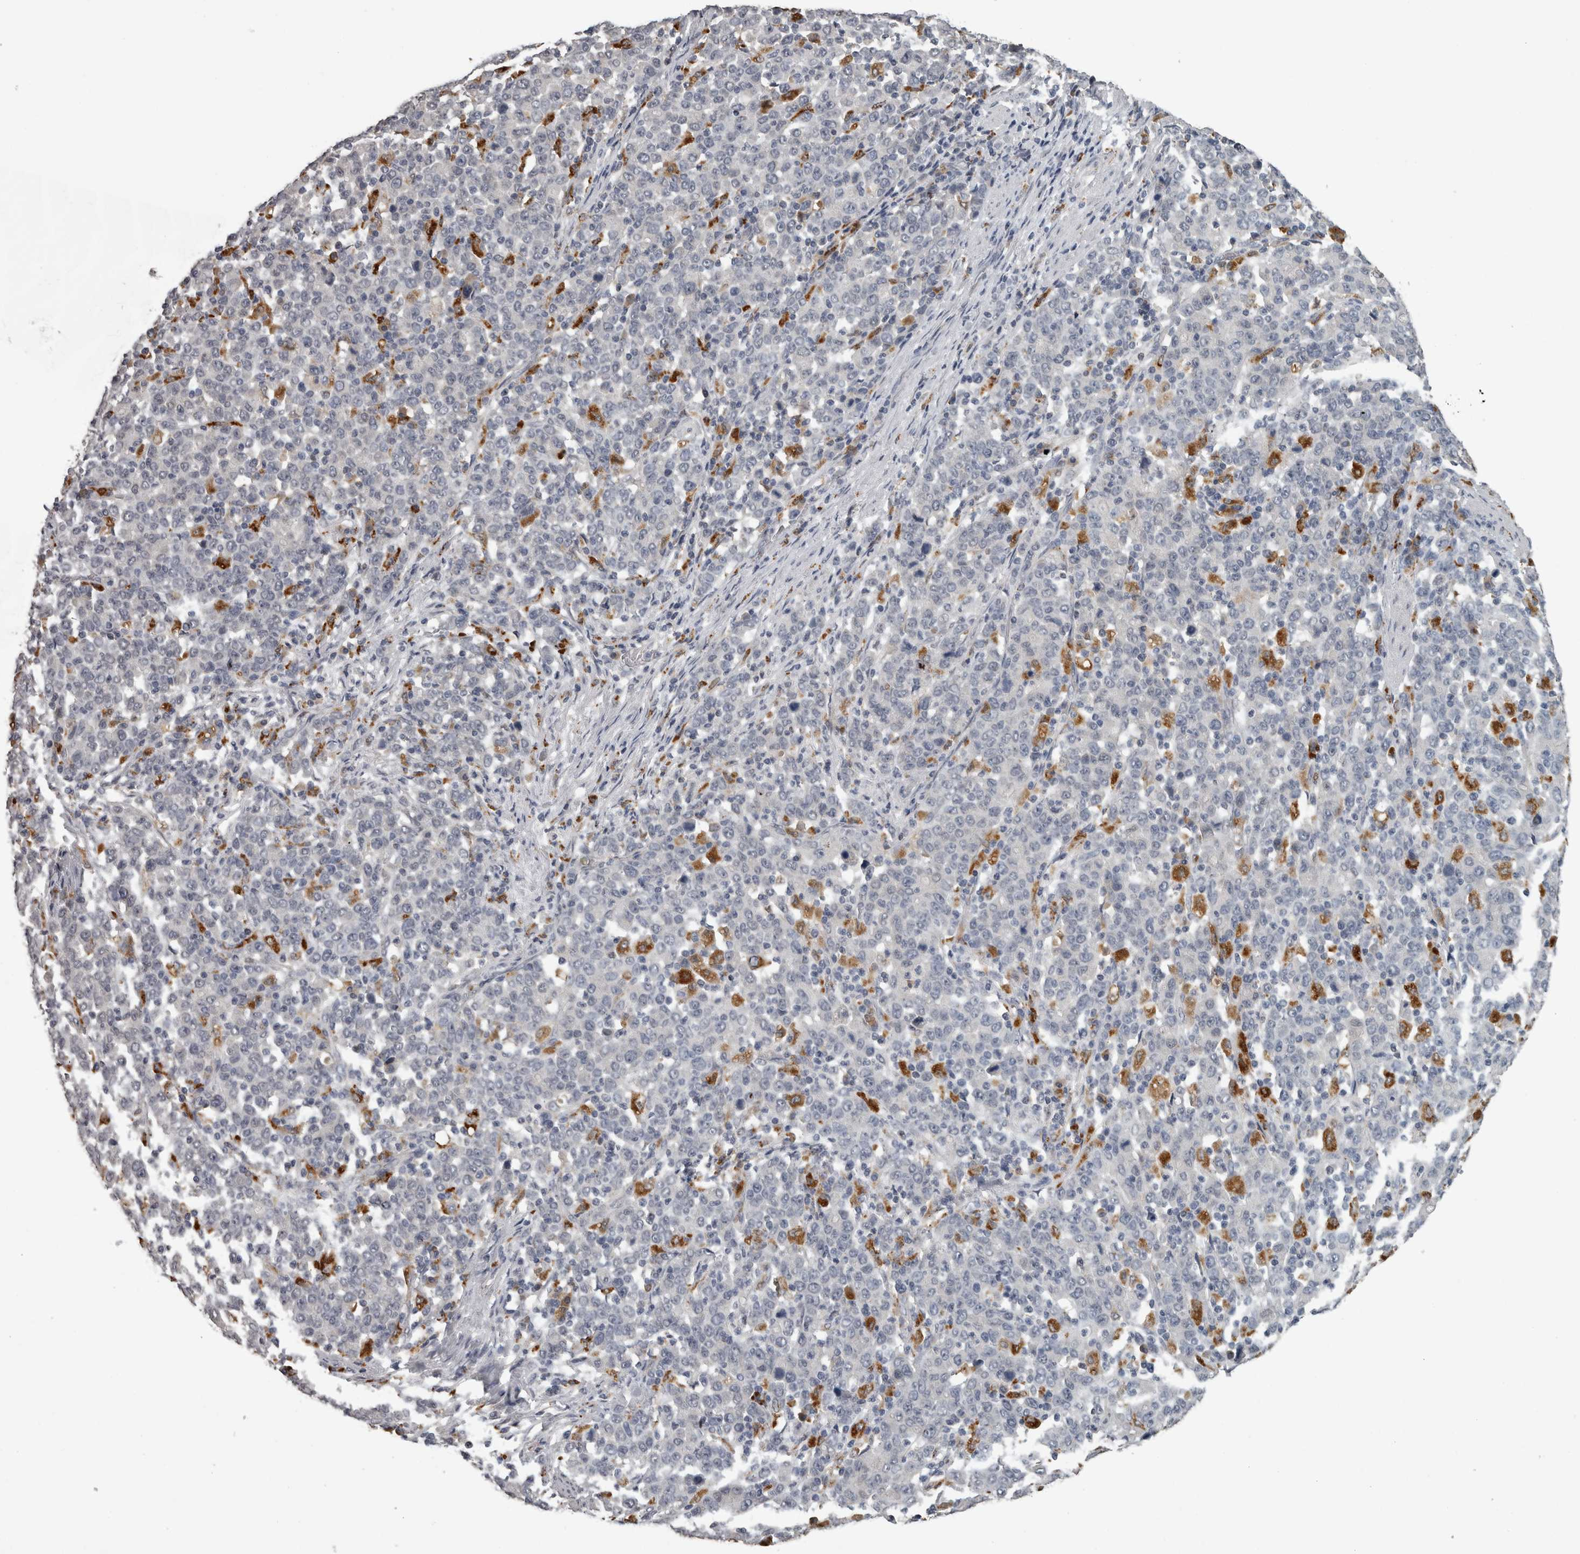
{"staining": {"intensity": "negative", "quantity": "none", "location": "none"}, "tissue": "stomach cancer", "cell_type": "Tumor cells", "image_type": "cancer", "snomed": [{"axis": "morphology", "description": "Adenocarcinoma, NOS"}, {"axis": "topography", "description": "Stomach, upper"}], "caption": "Tumor cells show no significant staining in stomach cancer (adenocarcinoma). (Brightfield microscopy of DAB immunohistochemistry at high magnification).", "gene": "NAAA", "patient": {"sex": "male", "age": 69}}